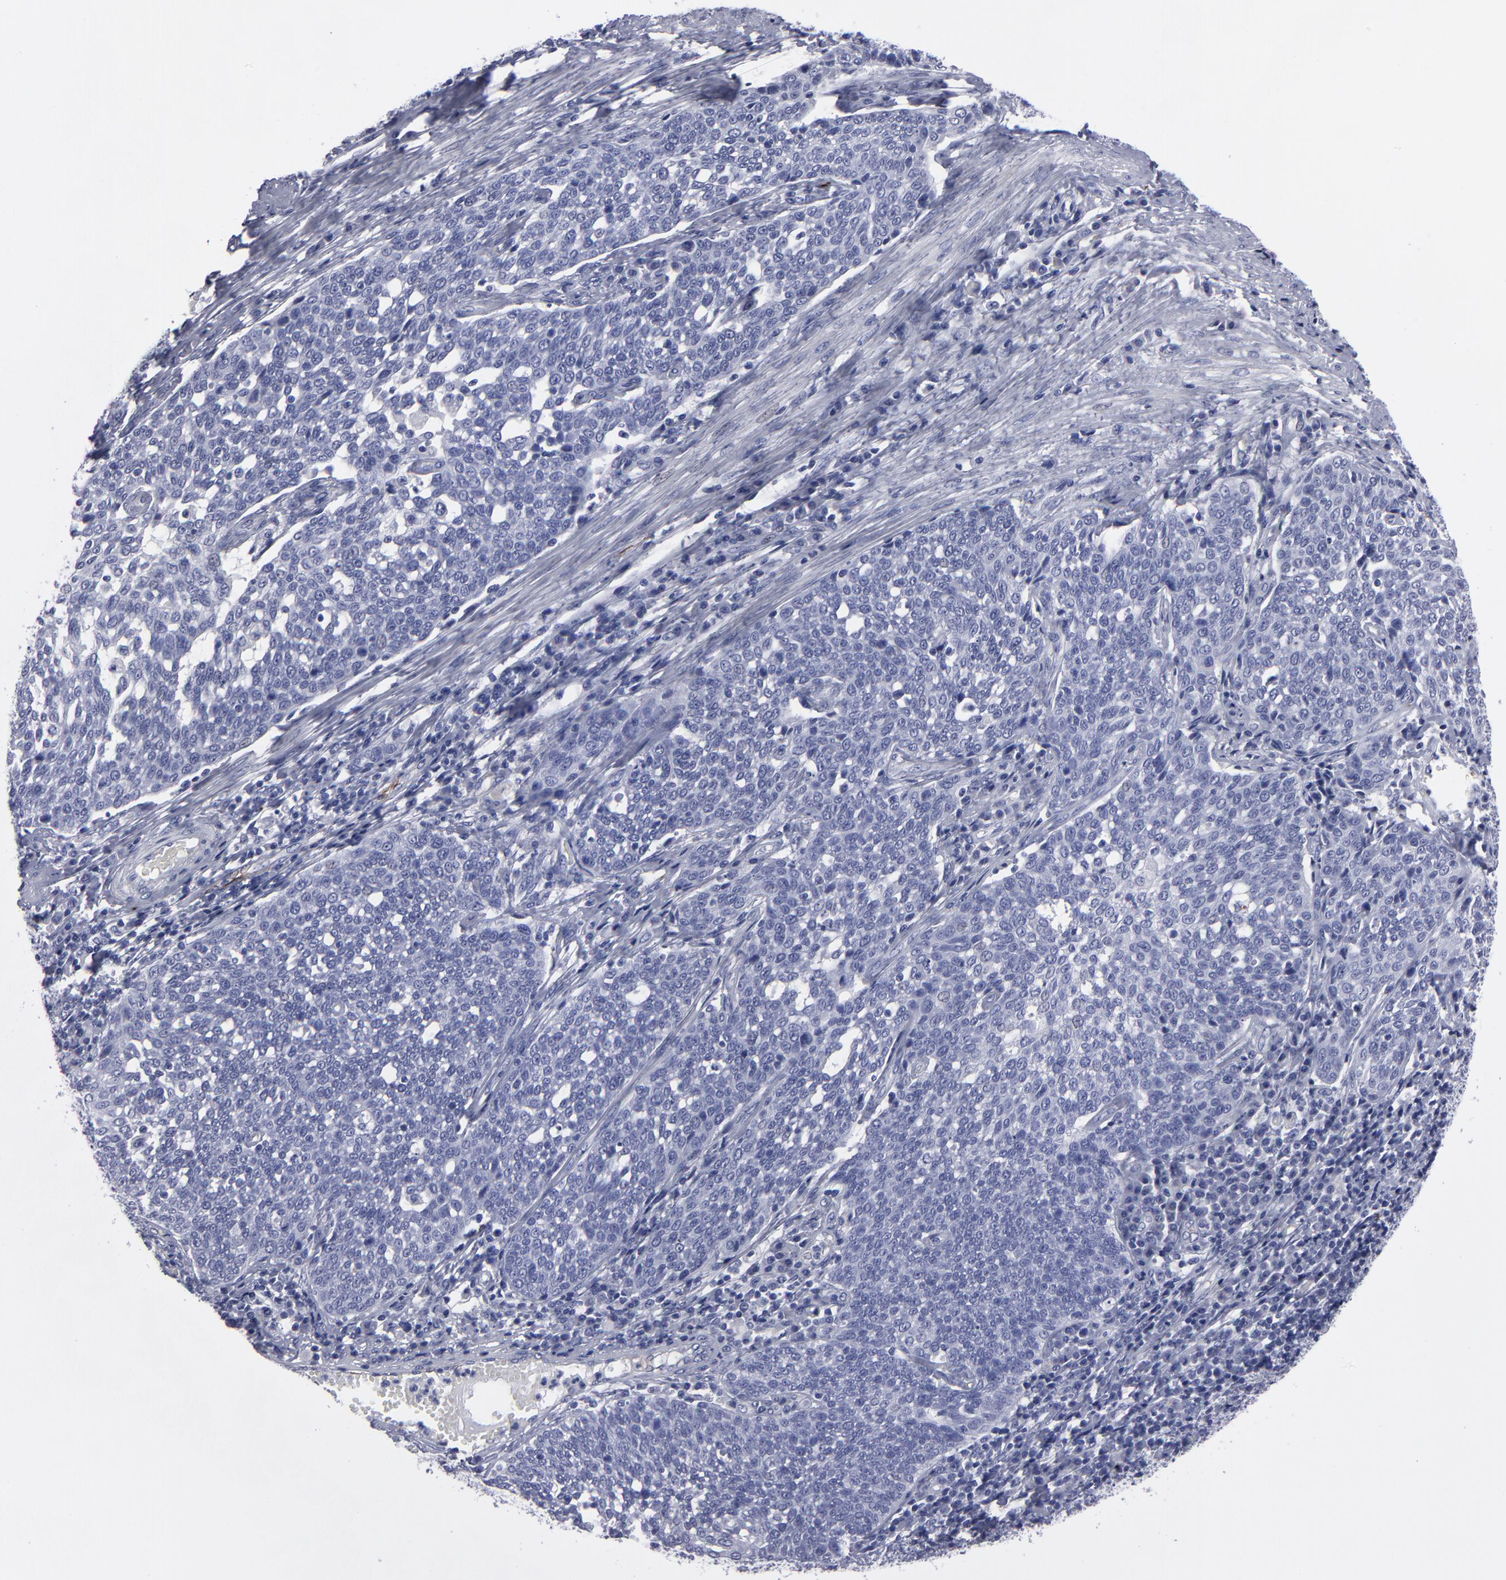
{"staining": {"intensity": "negative", "quantity": "none", "location": "none"}, "tissue": "cervical cancer", "cell_type": "Tumor cells", "image_type": "cancer", "snomed": [{"axis": "morphology", "description": "Squamous cell carcinoma, NOS"}, {"axis": "topography", "description": "Cervix"}], "caption": "There is no significant positivity in tumor cells of cervical cancer (squamous cell carcinoma). (Brightfield microscopy of DAB immunohistochemistry (IHC) at high magnification).", "gene": "CADM3", "patient": {"sex": "female", "age": 34}}